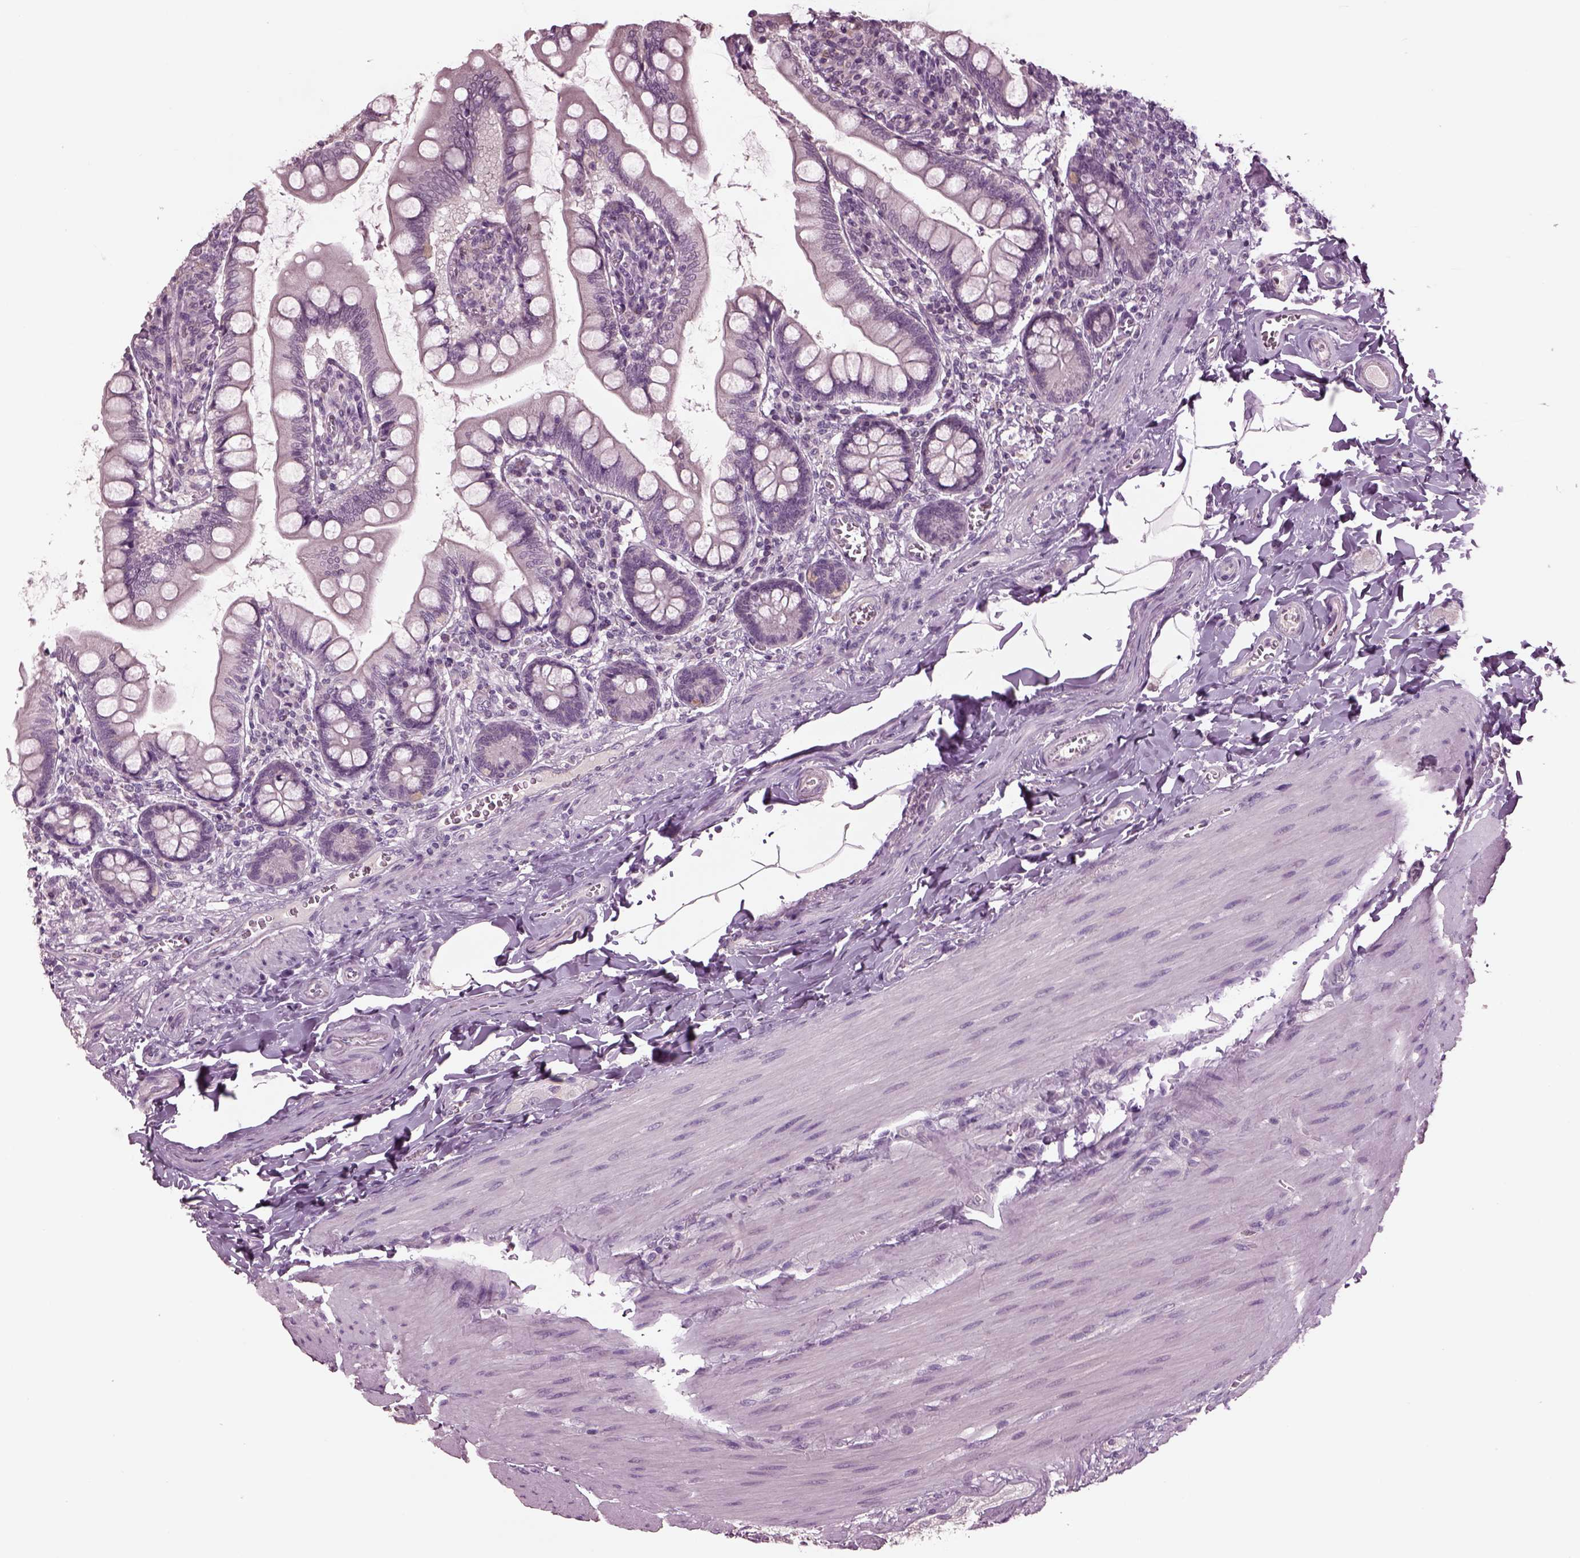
{"staining": {"intensity": "negative", "quantity": "none", "location": "none"}, "tissue": "small intestine", "cell_type": "Glandular cells", "image_type": "normal", "snomed": [{"axis": "morphology", "description": "Normal tissue, NOS"}, {"axis": "topography", "description": "Small intestine"}], "caption": "Immunohistochemical staining of normal human small intestine displays no significant expression in glandular cells.", "gene": "CLCN4", "patient": {"sex": "female", "age": 56}}